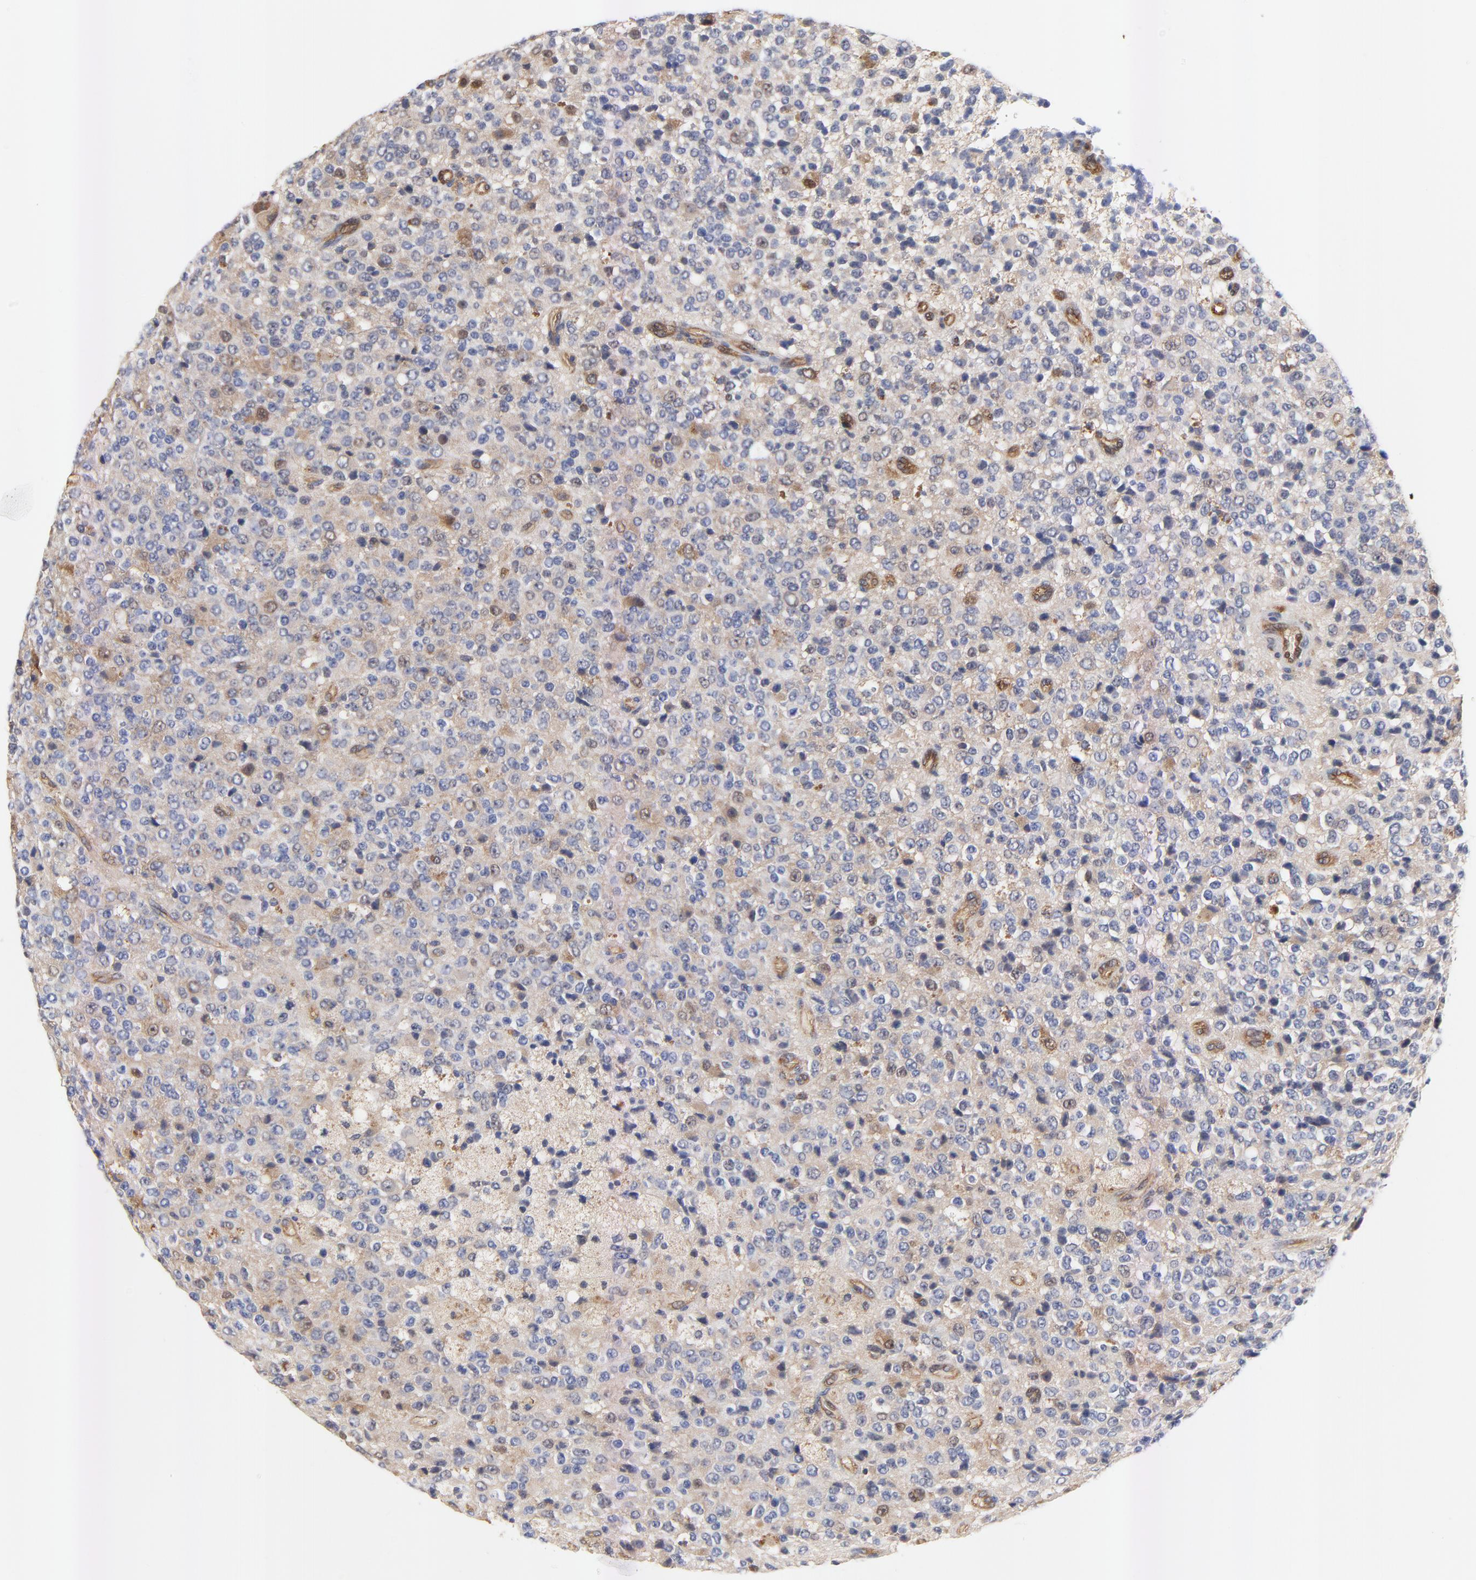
{"staining": {"intensity": "weak", "quantity": ">75%", "location": "cytoplasmic/membranous"}, "tissue": "glioma", "cell_type": "Tumor cells", "image_type": "cancer", "snomed": [{"axis": "morphology", "description": "Glioma, malignant, High grade"}, {"axis": "topography", "description": "pancreas cauda"}], "caption": "Tumor cells exhibit low levels of weak cytoplasmic/membranous expression in about >75% of cells in human glioma.", "gene": "FBXL2", "patient": {"sex": "male", "age": 60}}